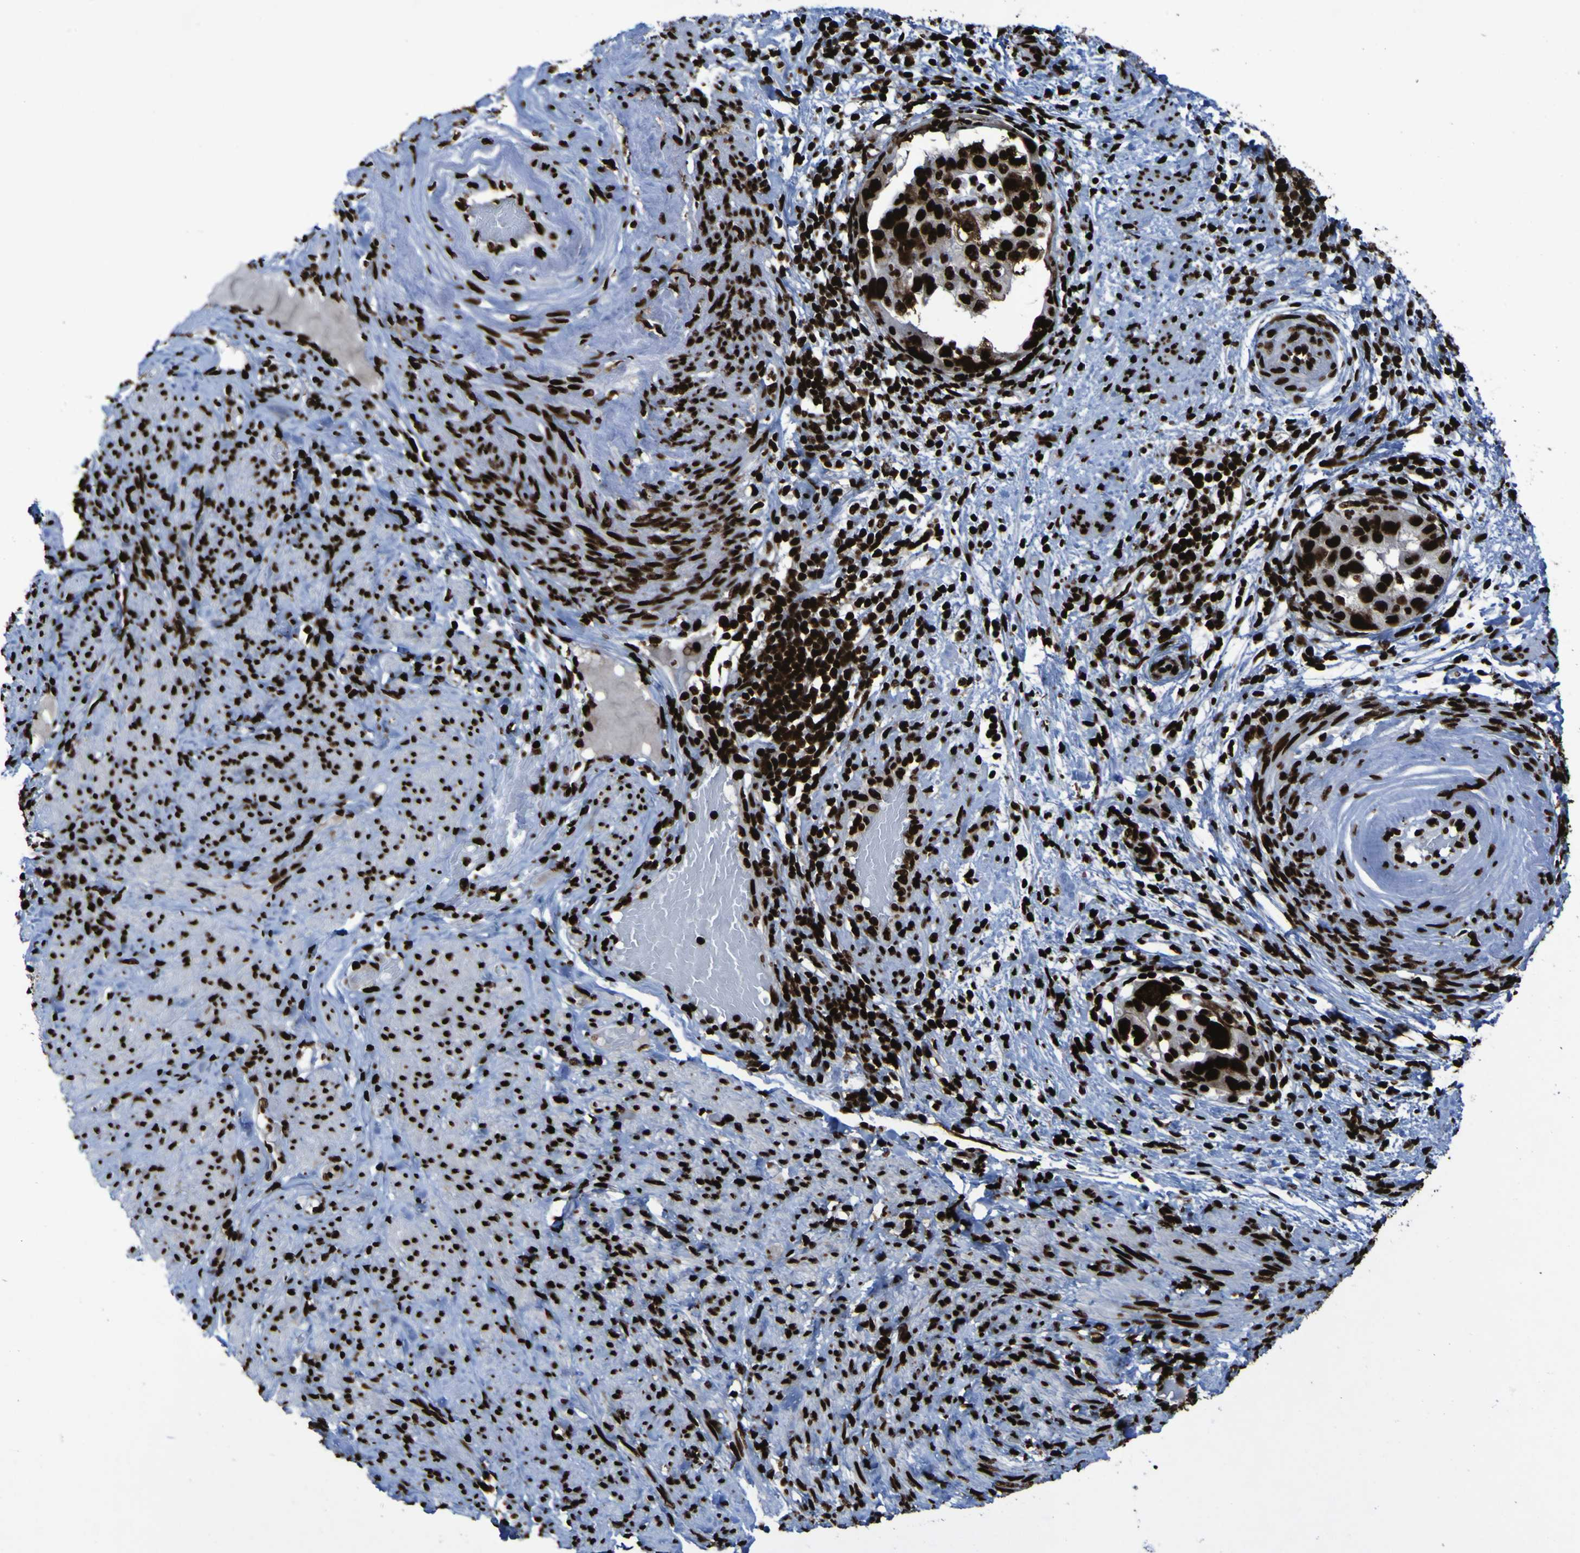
{"staining": {"intensity": "strong", "quantity": ">75%", "location": "nuclear"}, "tissue": "endometrial cancer", "cell_type": "Tumor cells", "image_type": "cancer", "snomed": [{"axis": "morphology", "description": "Adenocarcinoma, NOS"}, {"axis": "topography", "description": "Endometrium"}], "caption": "Tumor cells exhibit high levels of strong nuclear positivity in about >75% of cells in human endometrial cancer (adenocarcinoma).", "gene": "NPM1", "patient": {"sex": "female", "age": 85}}